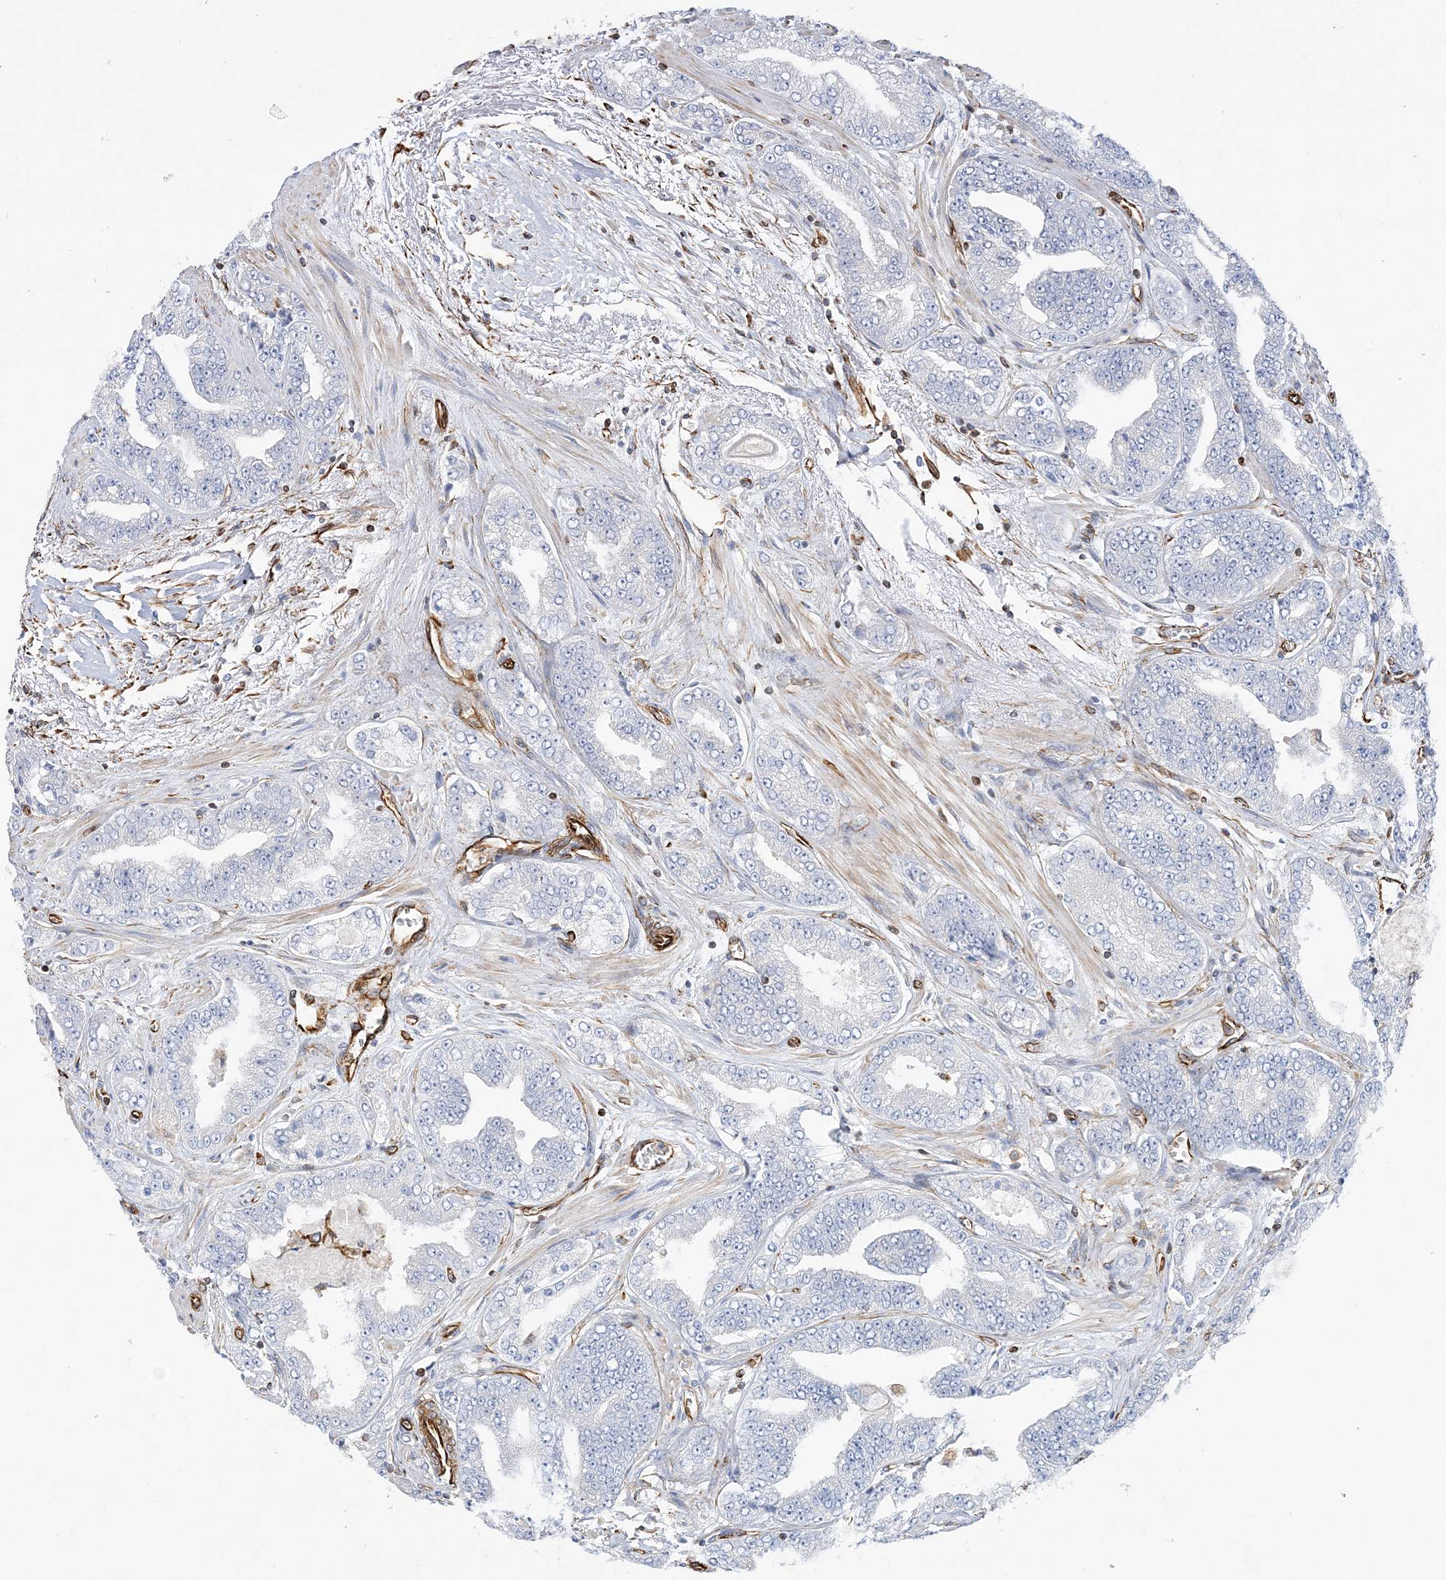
{"staining": {"intensity": "negative", "quantity": "none", "location": "none"}, "tissue": "prostate cancer", "cell_type": "Tumor cells", "image_type": "cancer", "snomed": [{"axis": "morphology", "description": "Adenocarcinoma, High grade"}, {"axis": "topography", "description": "Prostate"}], "caption": "IHC photomicrograph of neoplastic tissue: human prostate cancer (adenocarcinoma (high-grade)) stained with DAB (3,3'-diaminobenzidine) demonstrates no significant protein positivity in tumor cells.", "gene": "SCLT1", "patient": {"sex": "male", "age": 71}}